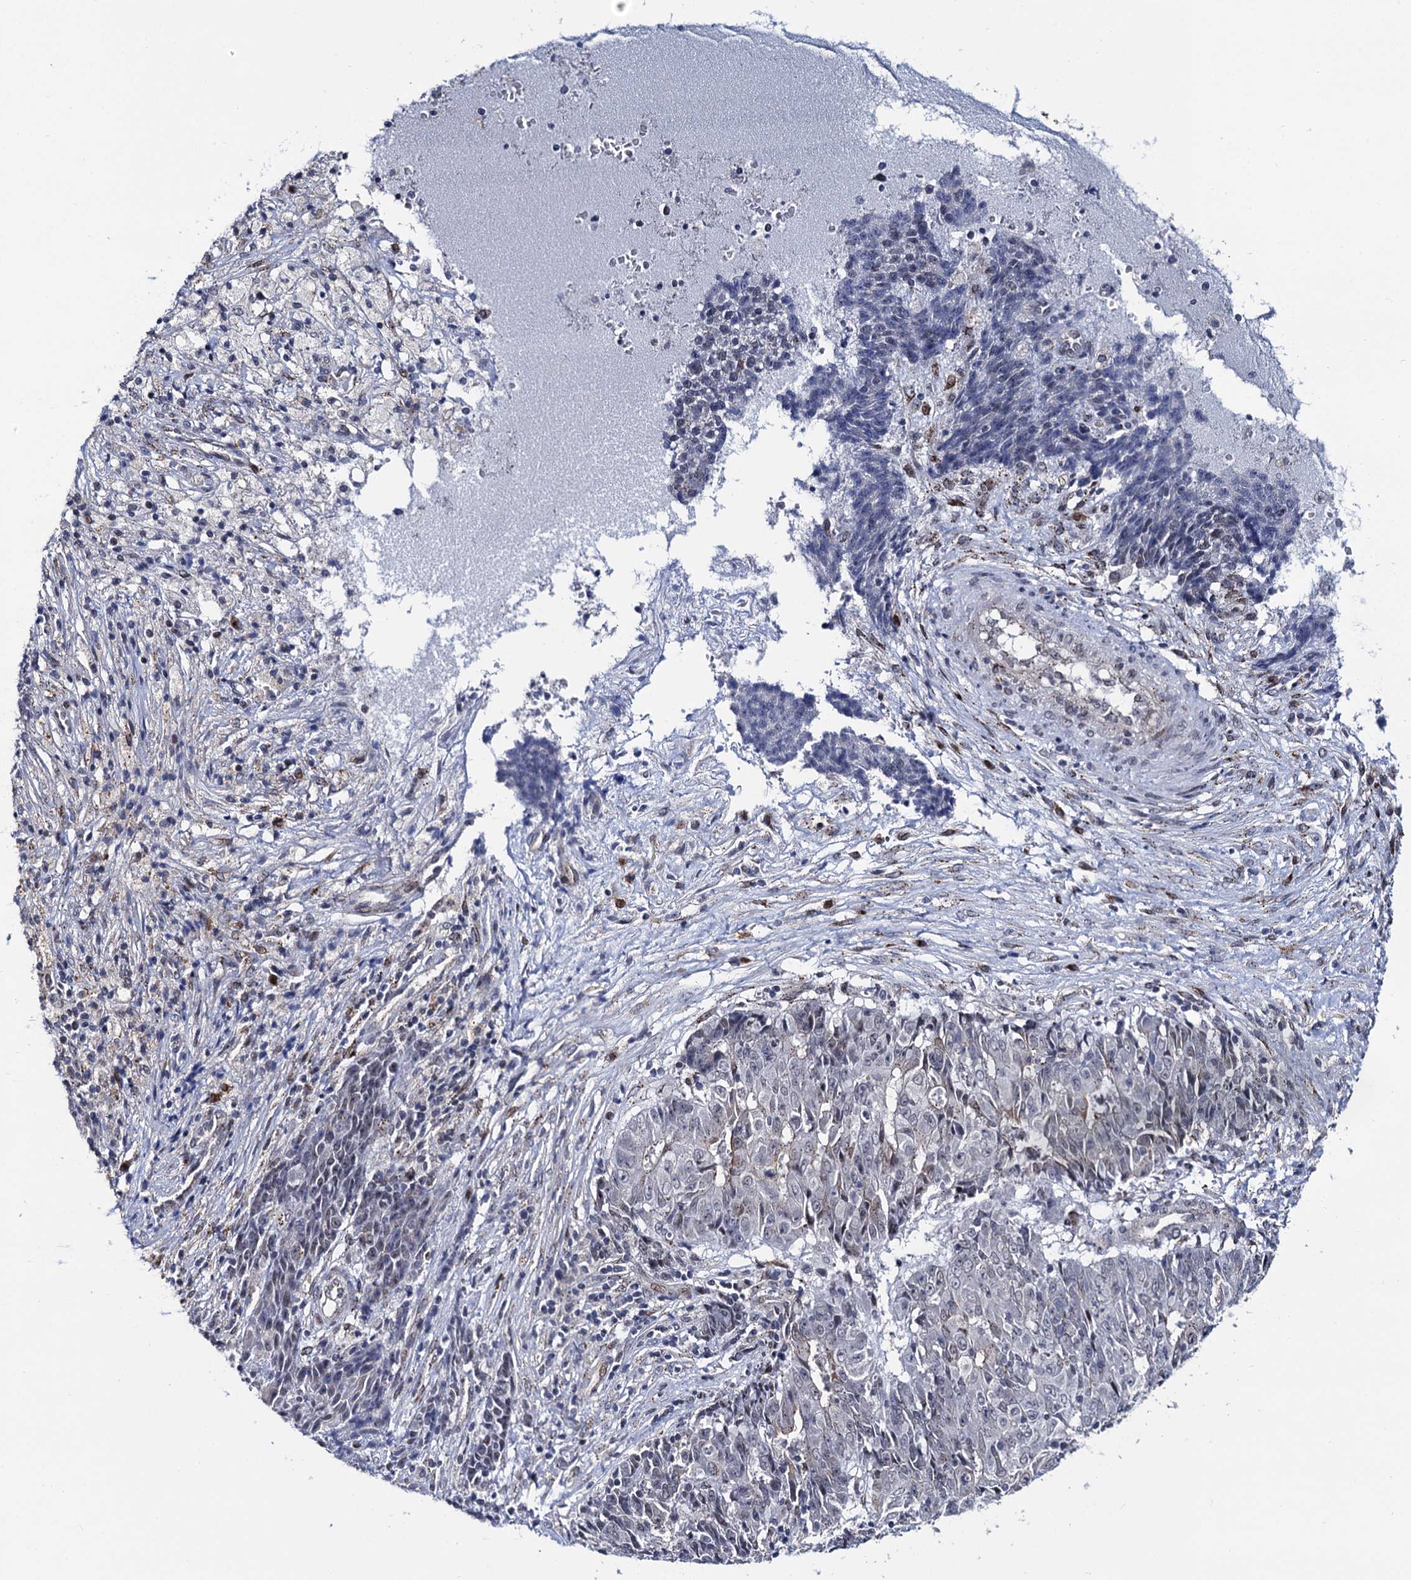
{"staining": {"intensity": "weak", "quantity": "<25%", "location": "cytoplasmic/membranous"}, "tissue": "ovarian cancer", "cell_type": "Tumor cells", "image_type": "cancer", "snomed": [{"axis": "morphology", "description": "Carcinoma, endometroid"}, {"axis": "topography", "description": "Ovary"}], "caption": "Immunohistochemical staining of ovarian endometroid carcinoma exhibits no significant positivity in tumor cells.", "gene": "THAP2", "patient": {"sex": "female", "age": 42}}